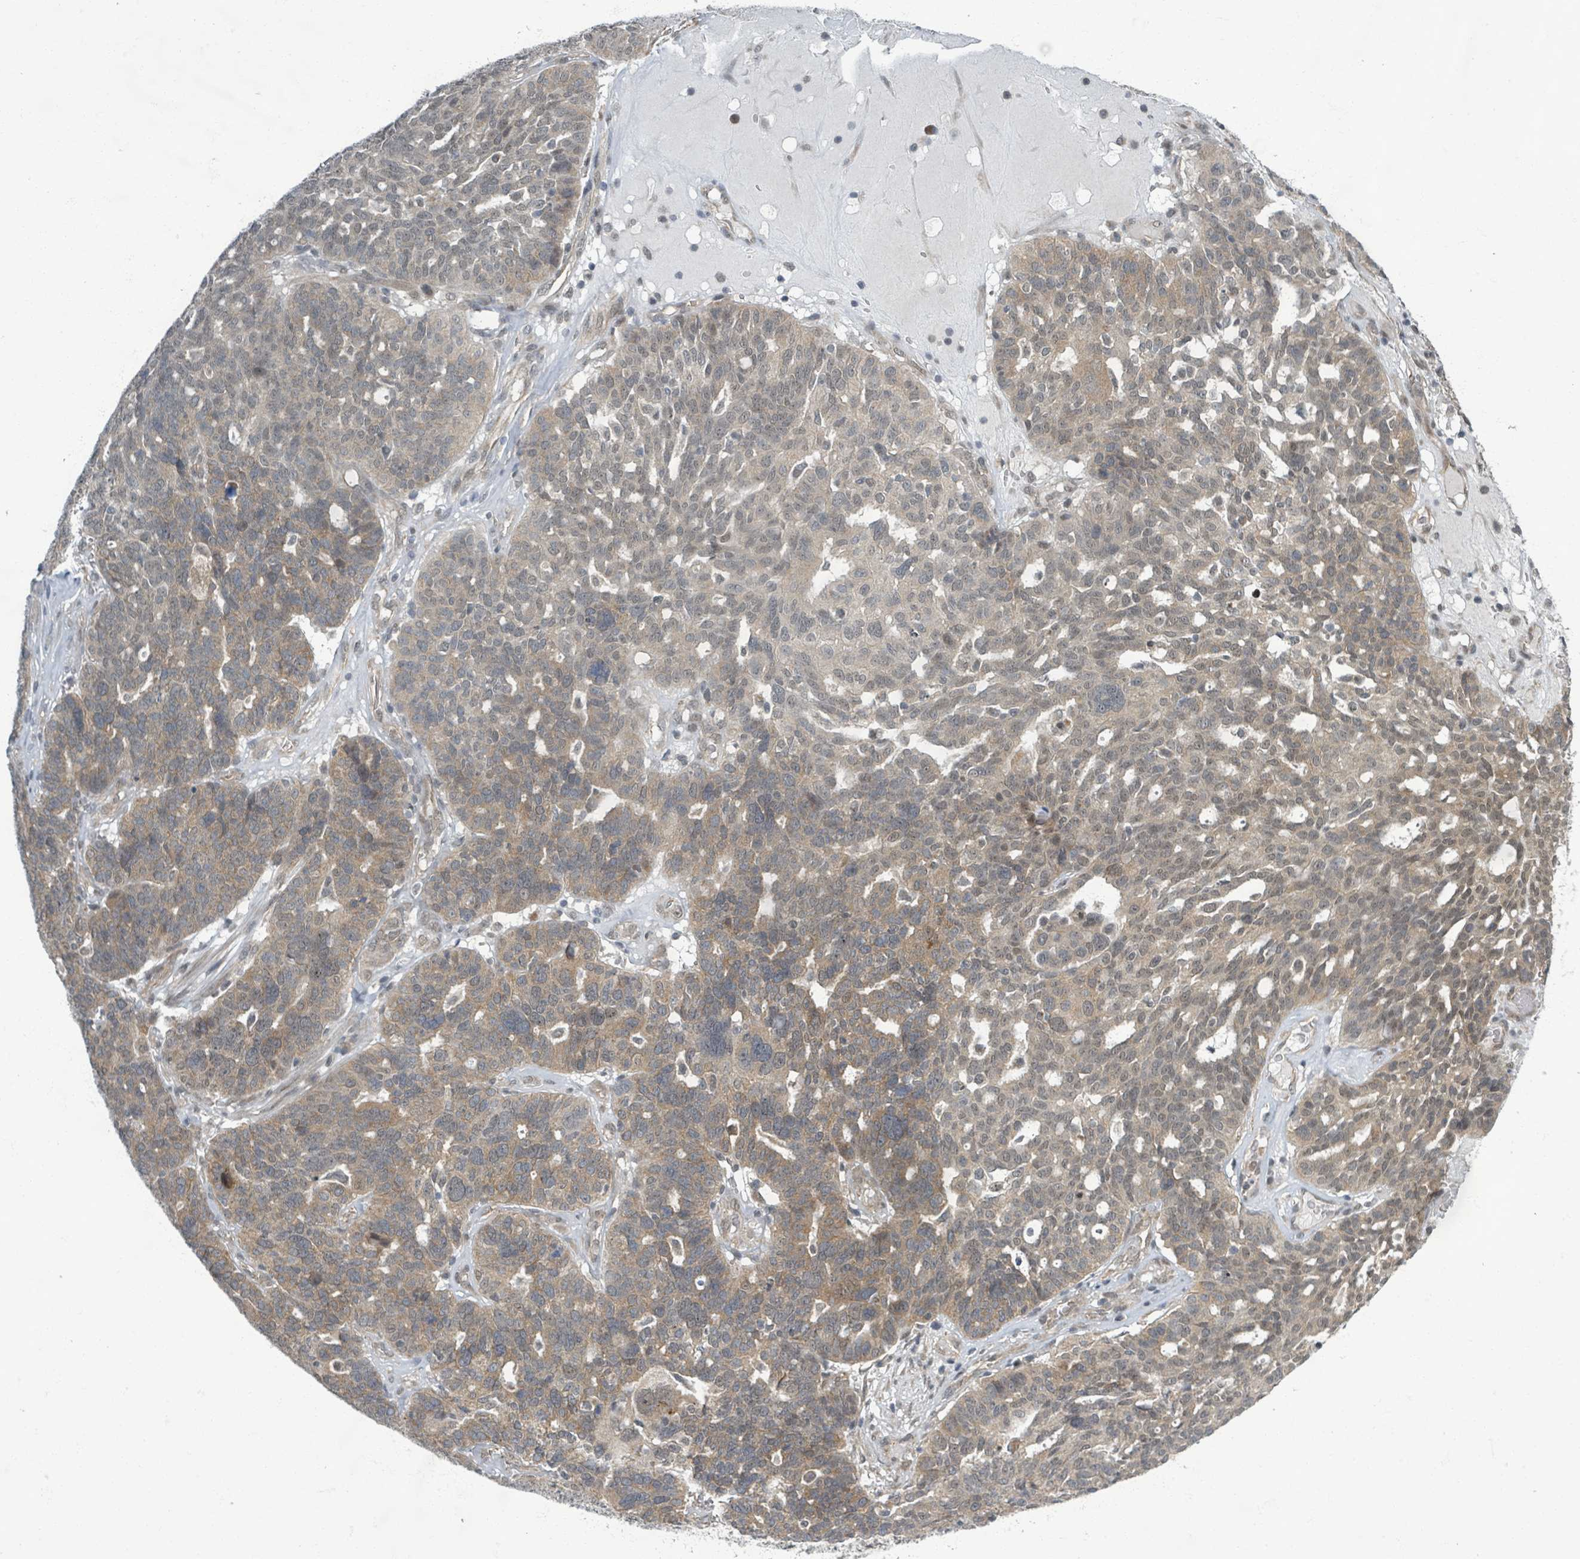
{"staining": {"intensity": "moderate", "quantity": "<25%", "location": "cytoplasmic/membranous"}, "tissue": "ovarian cancer", "cell_type": "Tumor cells", "image_type": "cancer", "snomed": [{"axis": "morphology", "description": "Cystadenocarcinoma, serous, NOS"}, {"axis": "topography", "description": "Ovary"}], "caption": "This image displays IHC staining of ovarian cancer (serous cystadenocarcinoma), with low moderate cytoplasmic/membranous staining in about <25% of tumor cells.", "gene": "INTS15", "patient": {"sex": "female", "age": 59}}